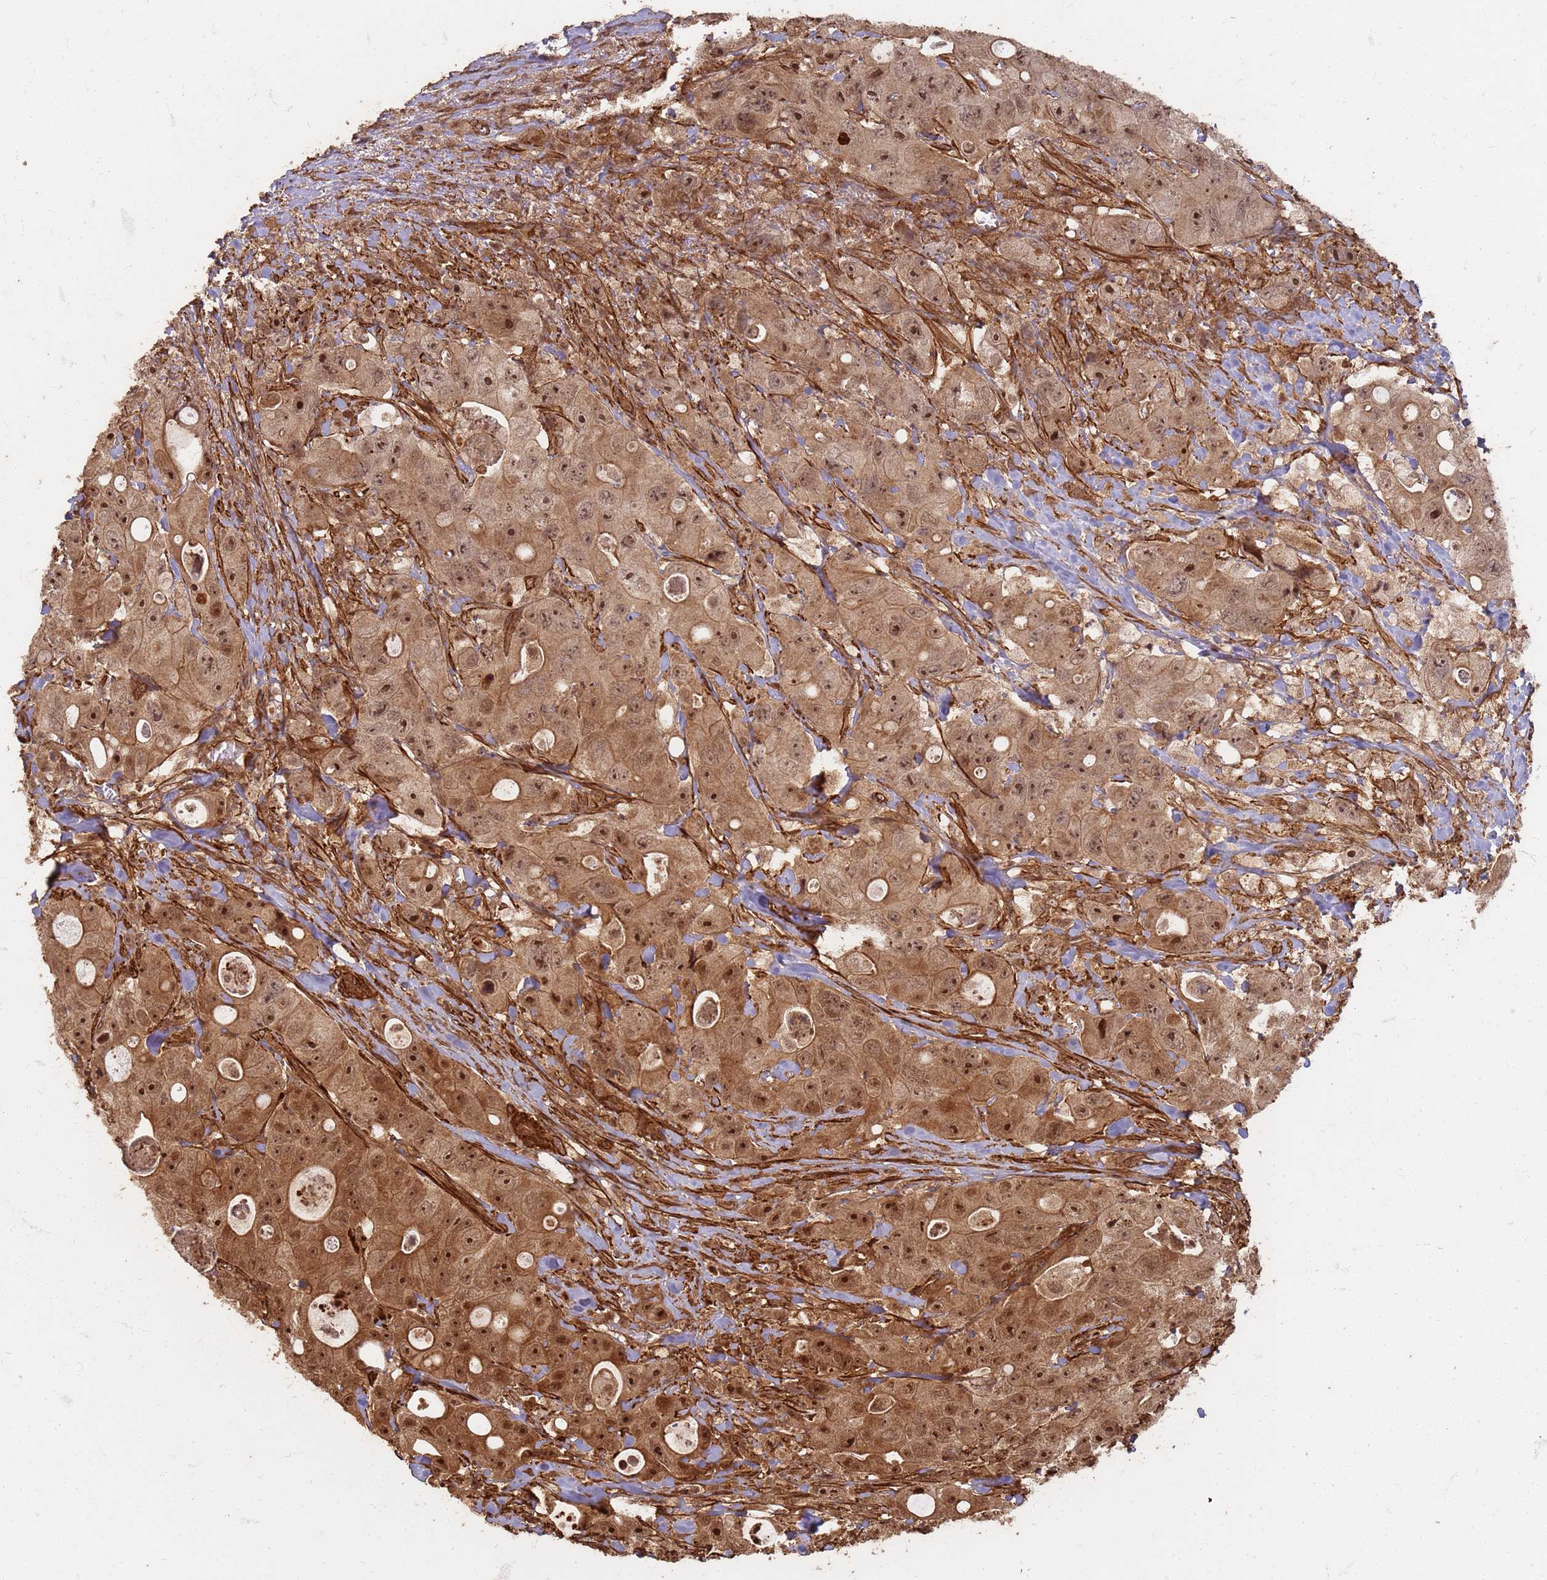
{"staining": {"intensity": "moderate", "quantity": ">75%", "location": "cytoplasmic/membranous,nuclear"}, "tissue": "colorectal cancer", "cell_type": "Tumor cells", "image_type": "cancer", "snomed": [{"axis": "morphology", "description": "Adenocarcinoma, NOS"}, {"axis": "topography", "description": "Colon"}], "caption": "The micrograph demonstrates a brown stain indicating the presence of a protein in the cytoplasmic/membranous and nuclear of tumor cells in adenocarcinoma (colorectal).", "gene": "KIF26A", "patient": {"sex": "female", "age": 46}}